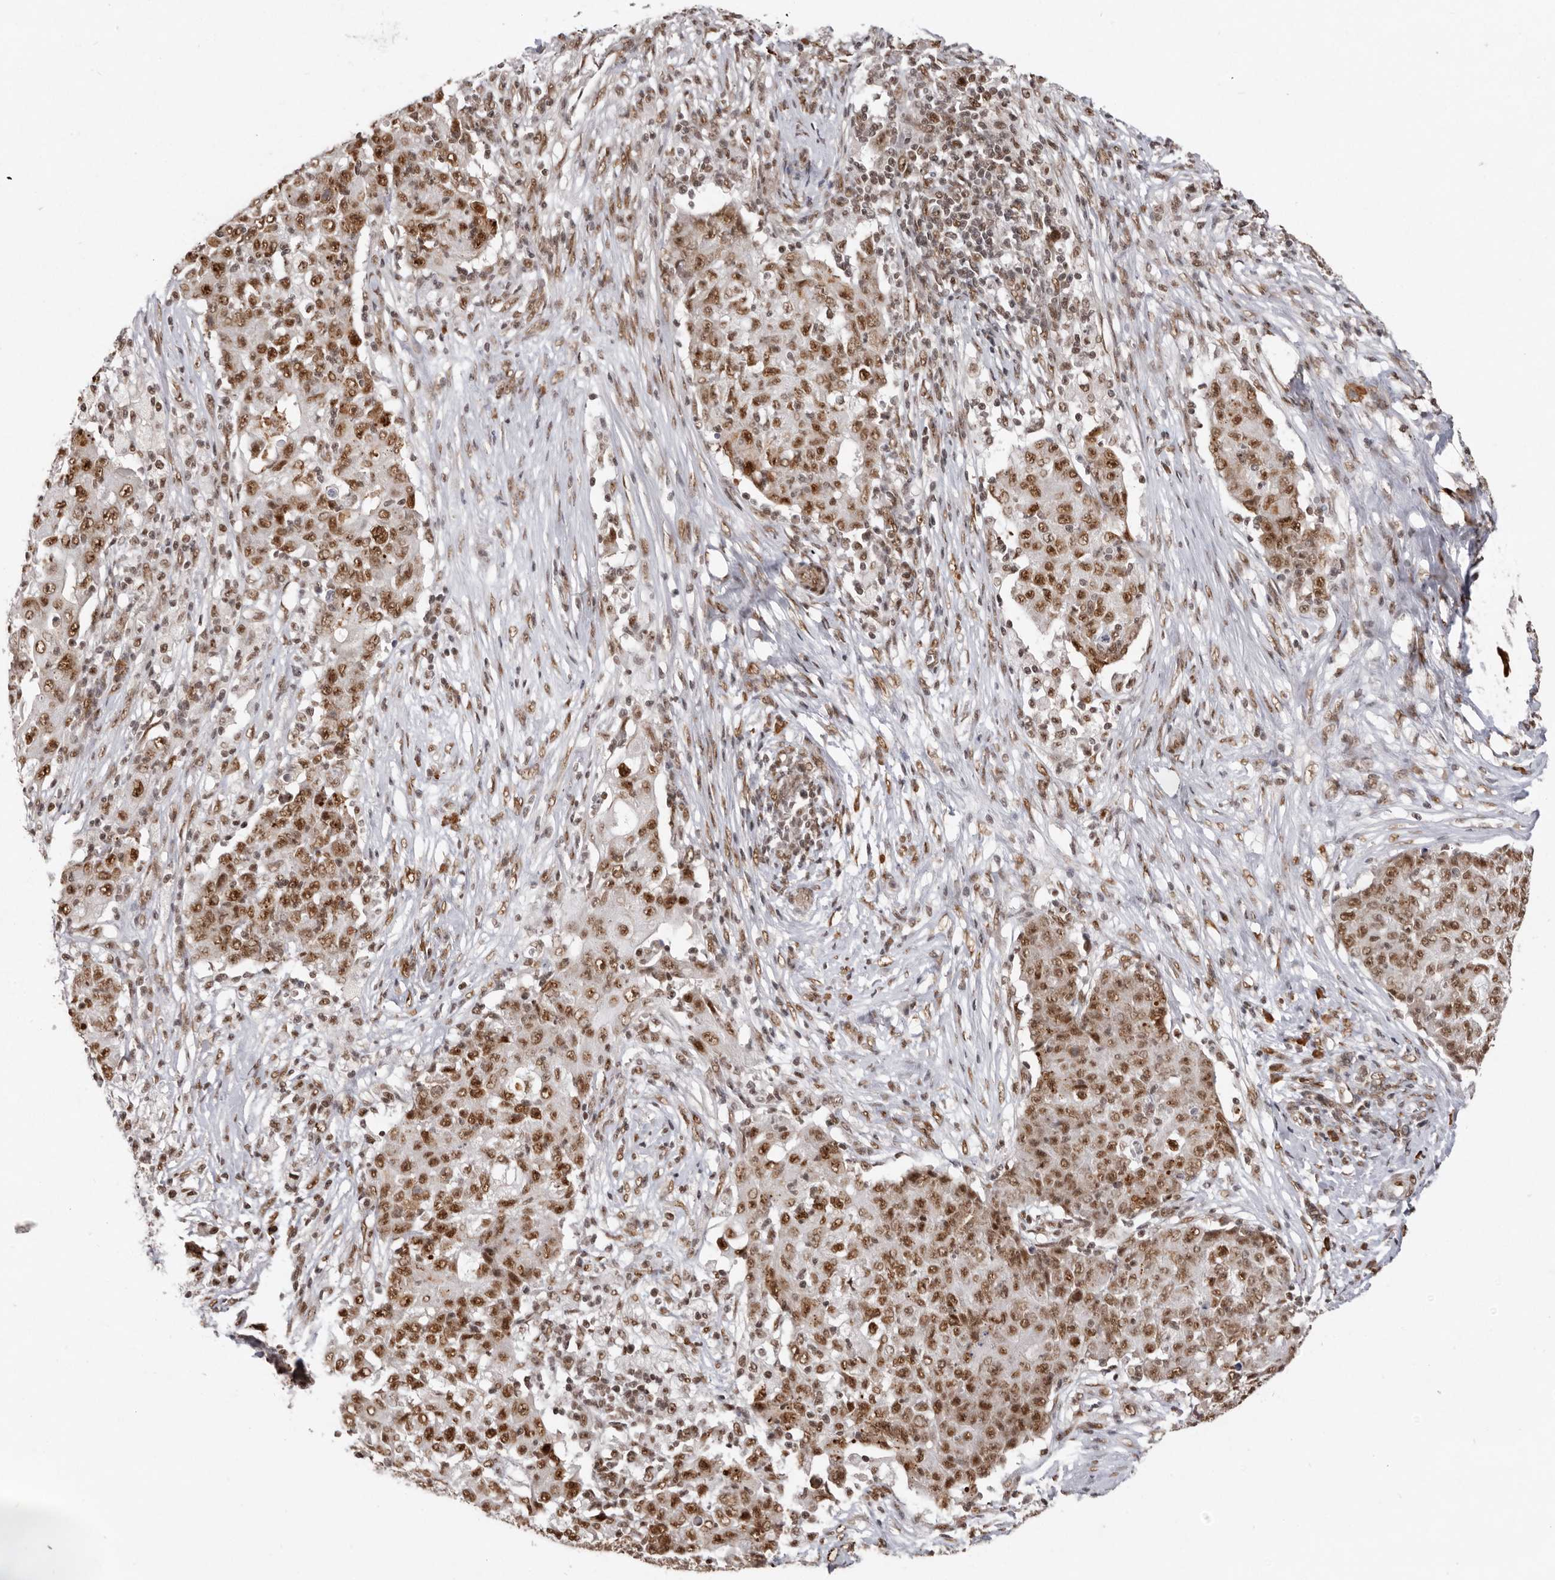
{"staining": {"intensity": "strong", "quantity": ">75%", "location": "nuclear"}, "tissue": "ovarian cancer", "cell_type": "Tumor cells", "image_type": "cancer", "snomed": [{"axis": "morphology", "description": "Carcinoma, endometroid"}, {"axis": "topography", "description": "Ovary"}], "caption": "Ovarian endometroid carcinoma stained for a protein demonstrates strong nuclear positivity in tumor cells. (Brightfield microscopy of DAB IHC at high magnification).", "gene": "CHTOP", "patient": {"sex": "female", "age": 42}}